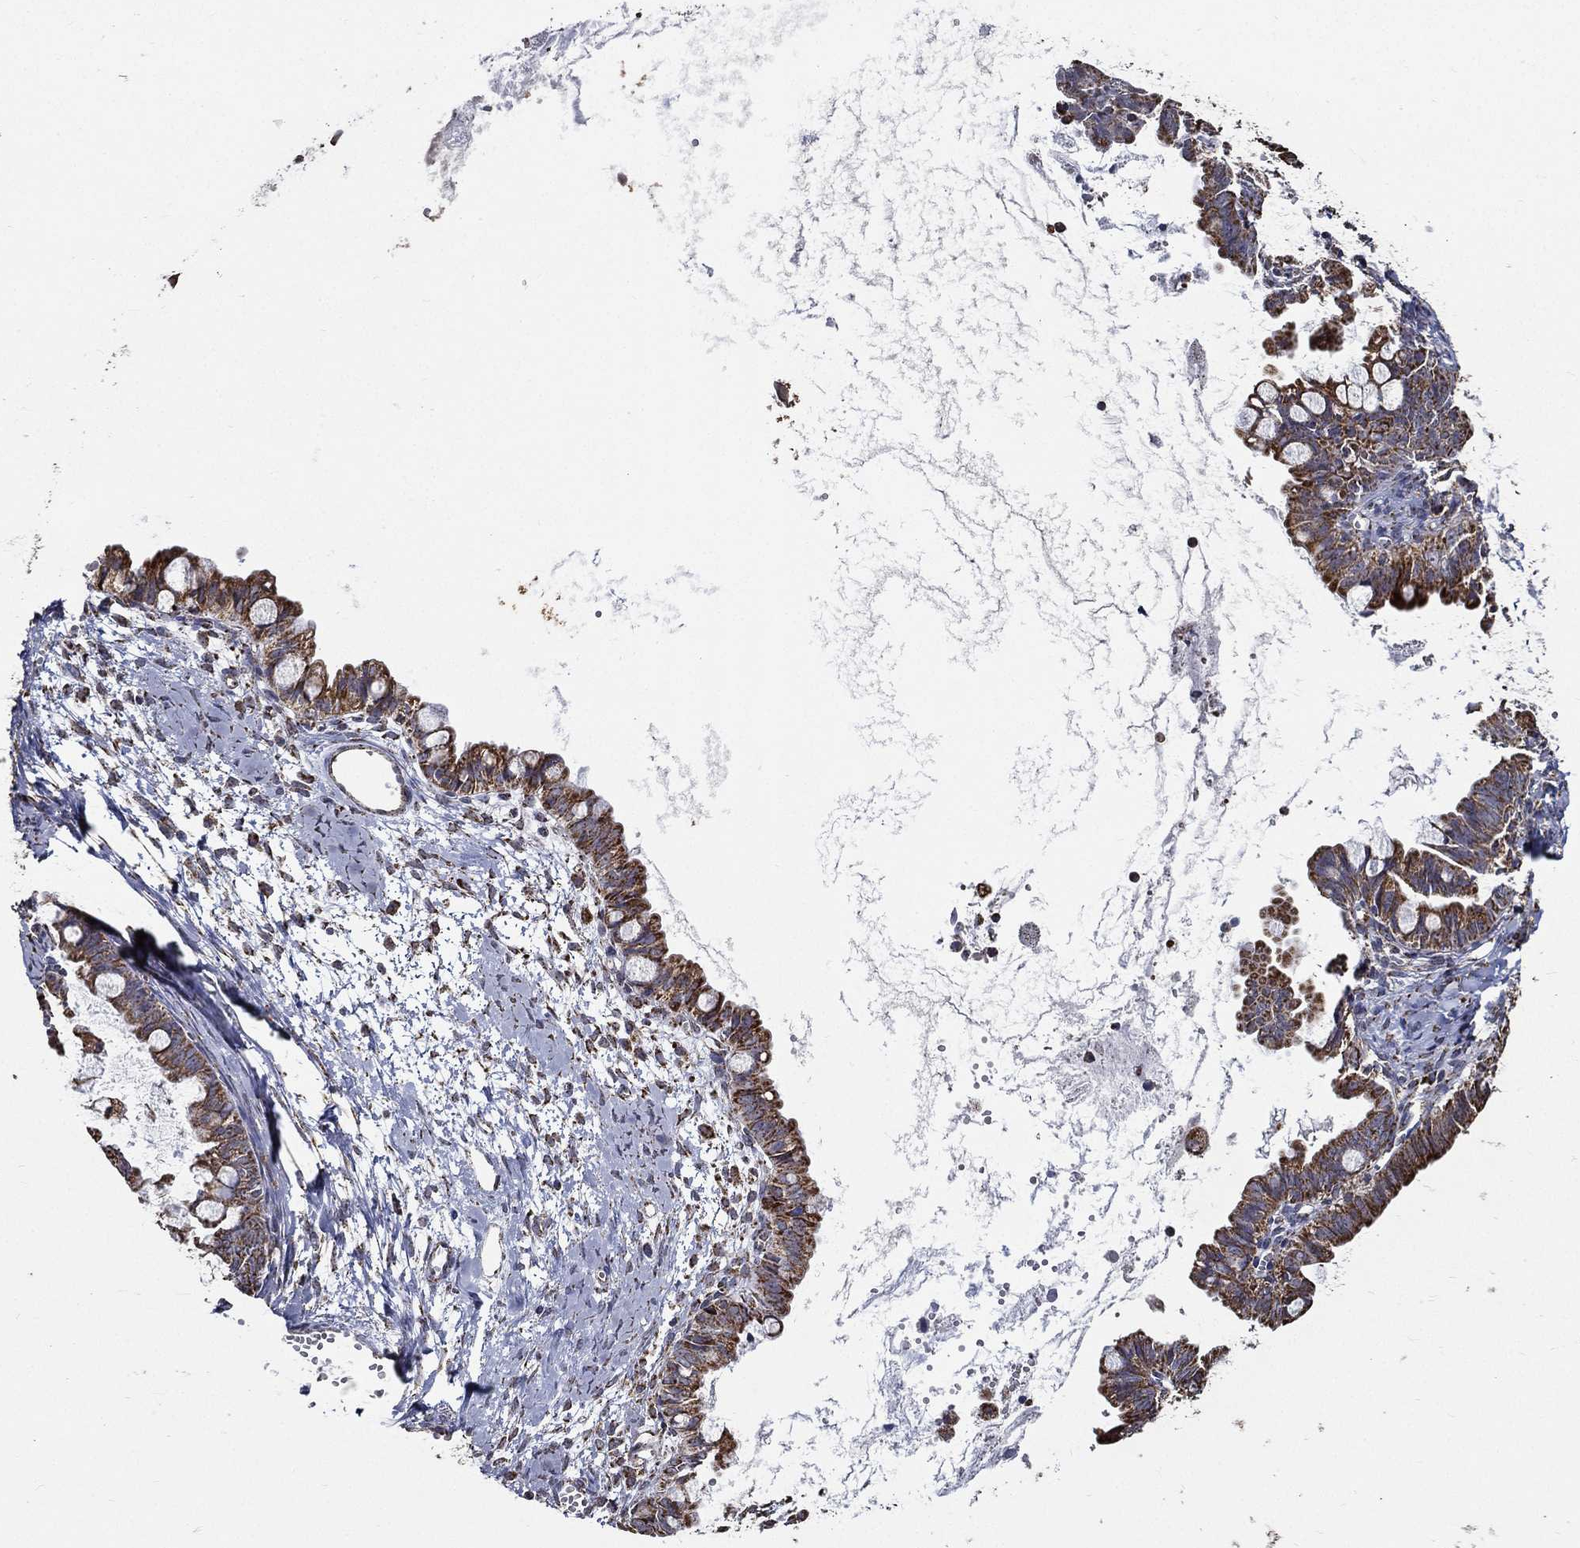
{"staining": {"intensity": "strong", "quantity": ">75%", "location": "cytoplasmic/membranous"}, "tissue": "ovarian cancer", "cell_type": "Tumor cells", "image_type": "cancer", "snomed": [{"axis": "morphology", "description": "Cystadenocarcinoma, mucinous, NOS"}, {"axis": "topography", "description": "Ovary"}], "caption": "Mucinous cystadenocarcinoma (ovarian) stained with a brown dye reveals strong cytoplasmic/membranous positive expression in approximately >75% of tumor cells.", "gene": "NDUFAB1", "patient": {"sex": "female", "age": 63}}